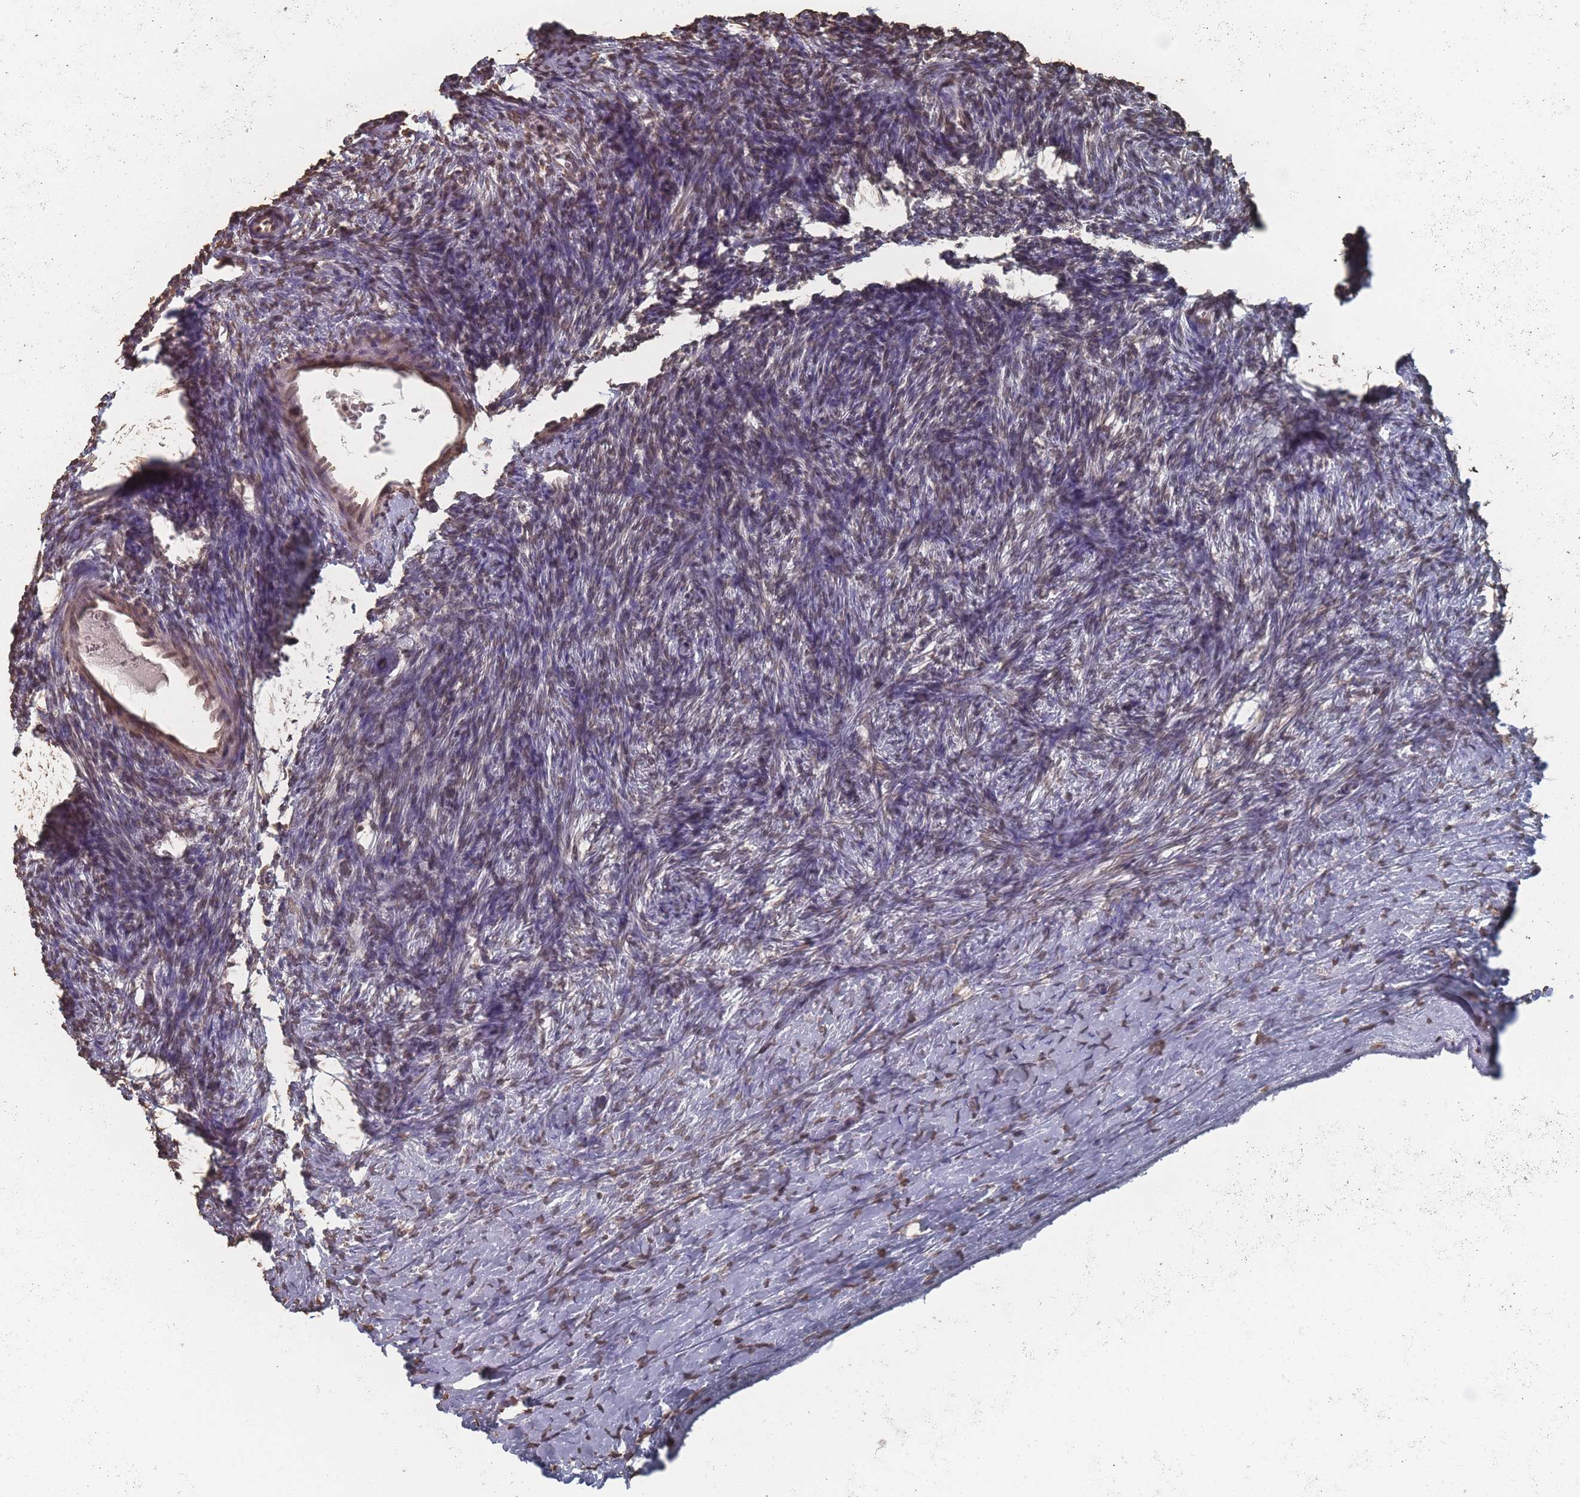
{"staining": {"intensity": "moderate", "quantity": ">75%", "location": "nuclear"}, "tissue": "ovary", "cell_type": "Follicle cells", "image_type": "normal", "snomed": [{"axis": "morphology", "description": "Normal tissue, NOS"}, {"axis": "morphology", "description": "Developmental malformation"}, {"axis": "topography", "description": "Ovary"}], "caption": "High-magnification brightfield microscopy of normal ovary stained with DAB (3,3'-diaminobenzidine) (brown) and counterstained with hematoxylin (blue). follicle cells exhibit moderate nuclear expression is seen in about>75% of cells.", "gene": "PLEKHG5", "patient": {"sex": "female", "age": 39}}